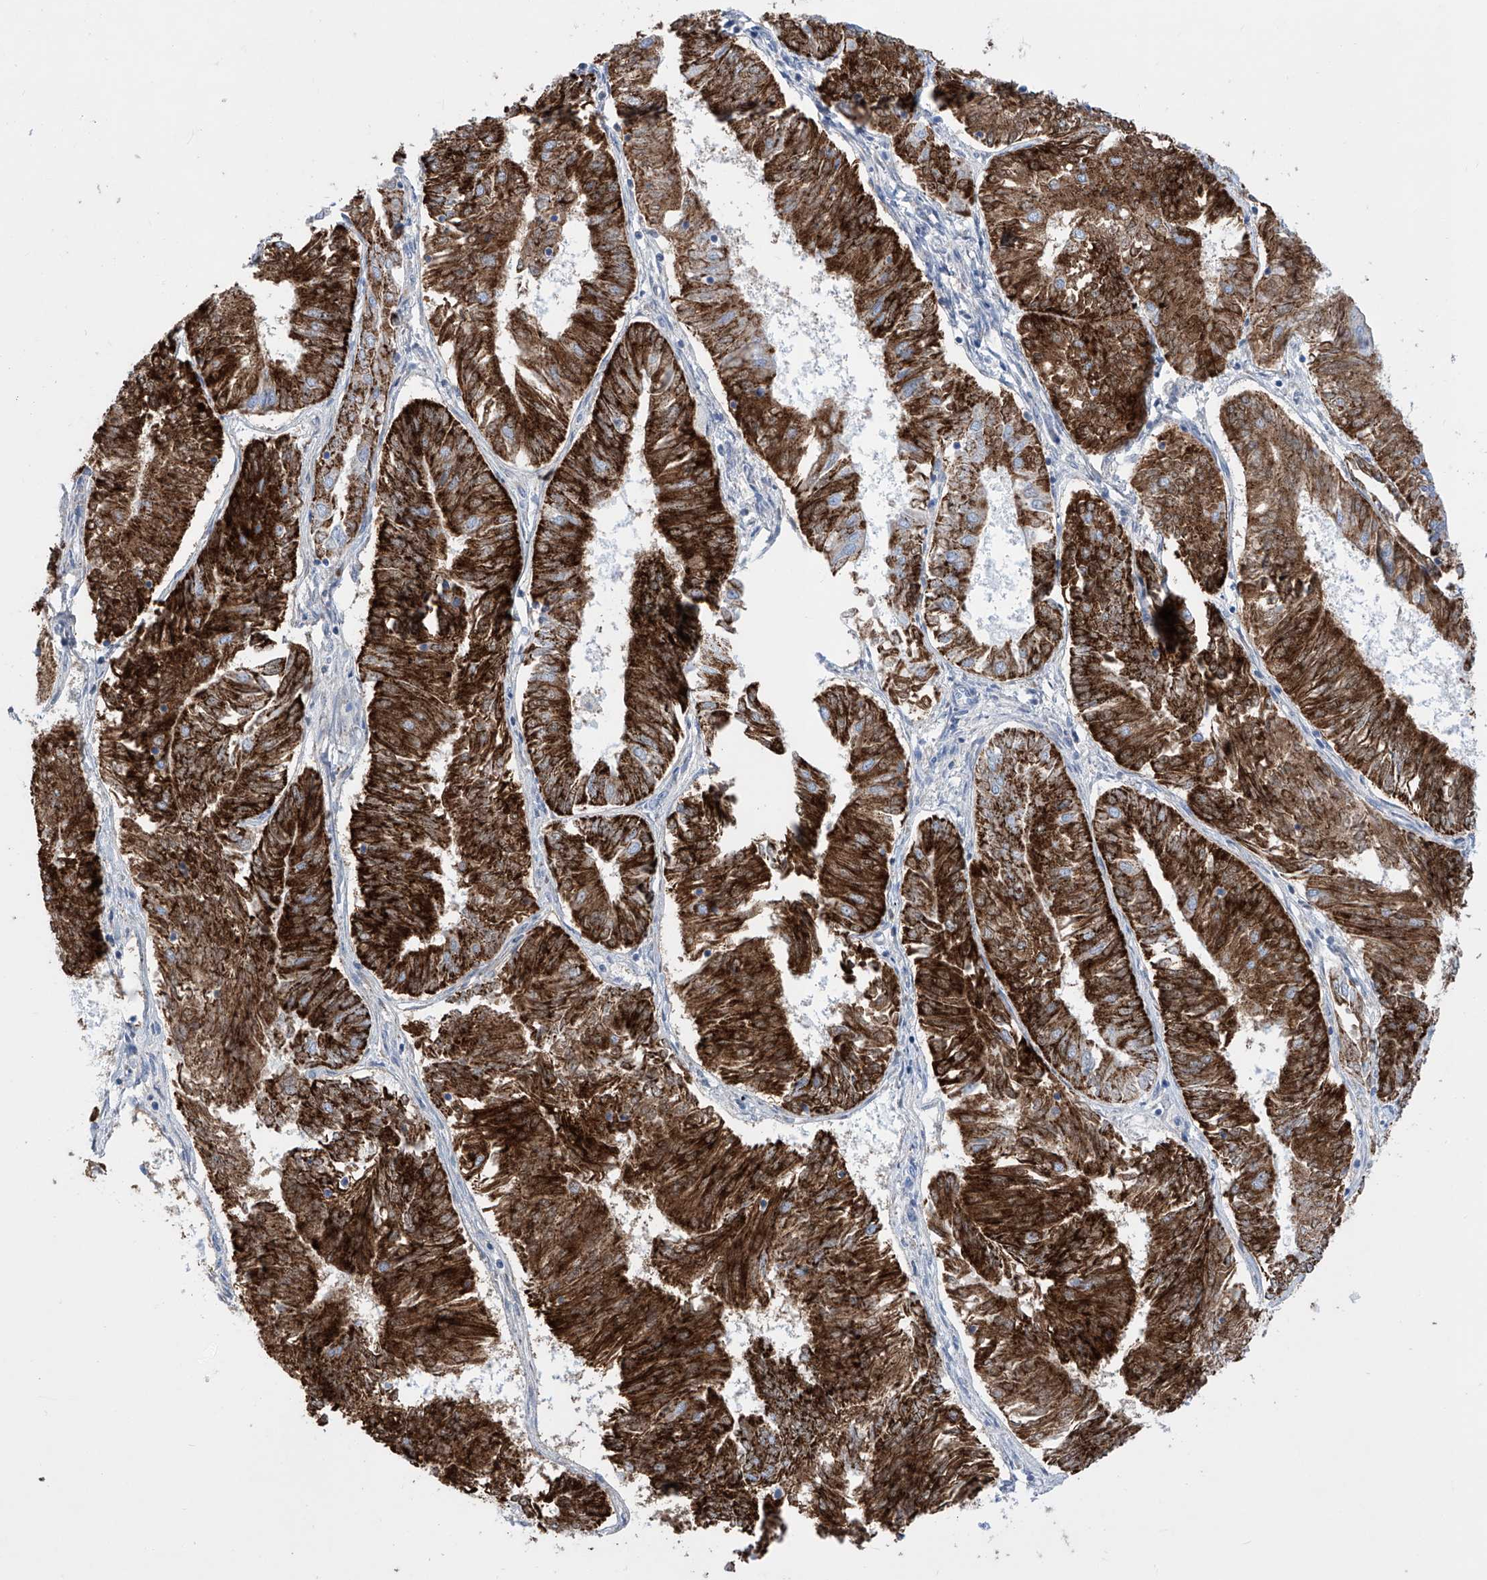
{"staining": {"intensity": "strong", "quantity": ">75%", "location": "cytoplasmic/membranous"}, "tissue": "endometrial cancer", "cell_type": "Tumor cells", "image_type": "cancer", "snomed": [{"axis": "morphology", "description": "Adenocarcinoma, NOS"}, {"axis": "topography", "description": "Endometrium"}], "caption": "Strong cytoplasmic/membranous protein positivity is present in approximately >75% of tumor cells in adenocarcinoma (endometrial). The staining was performed using DAB (3,3'-diaminobenzidine) to visualize the protein expression in brown, while the nuclei were stained in blue with hematoxylin (Magnification: 20x).", "gene": "ALDH6A1", "patient": {"sex": "female", "age": 58}}